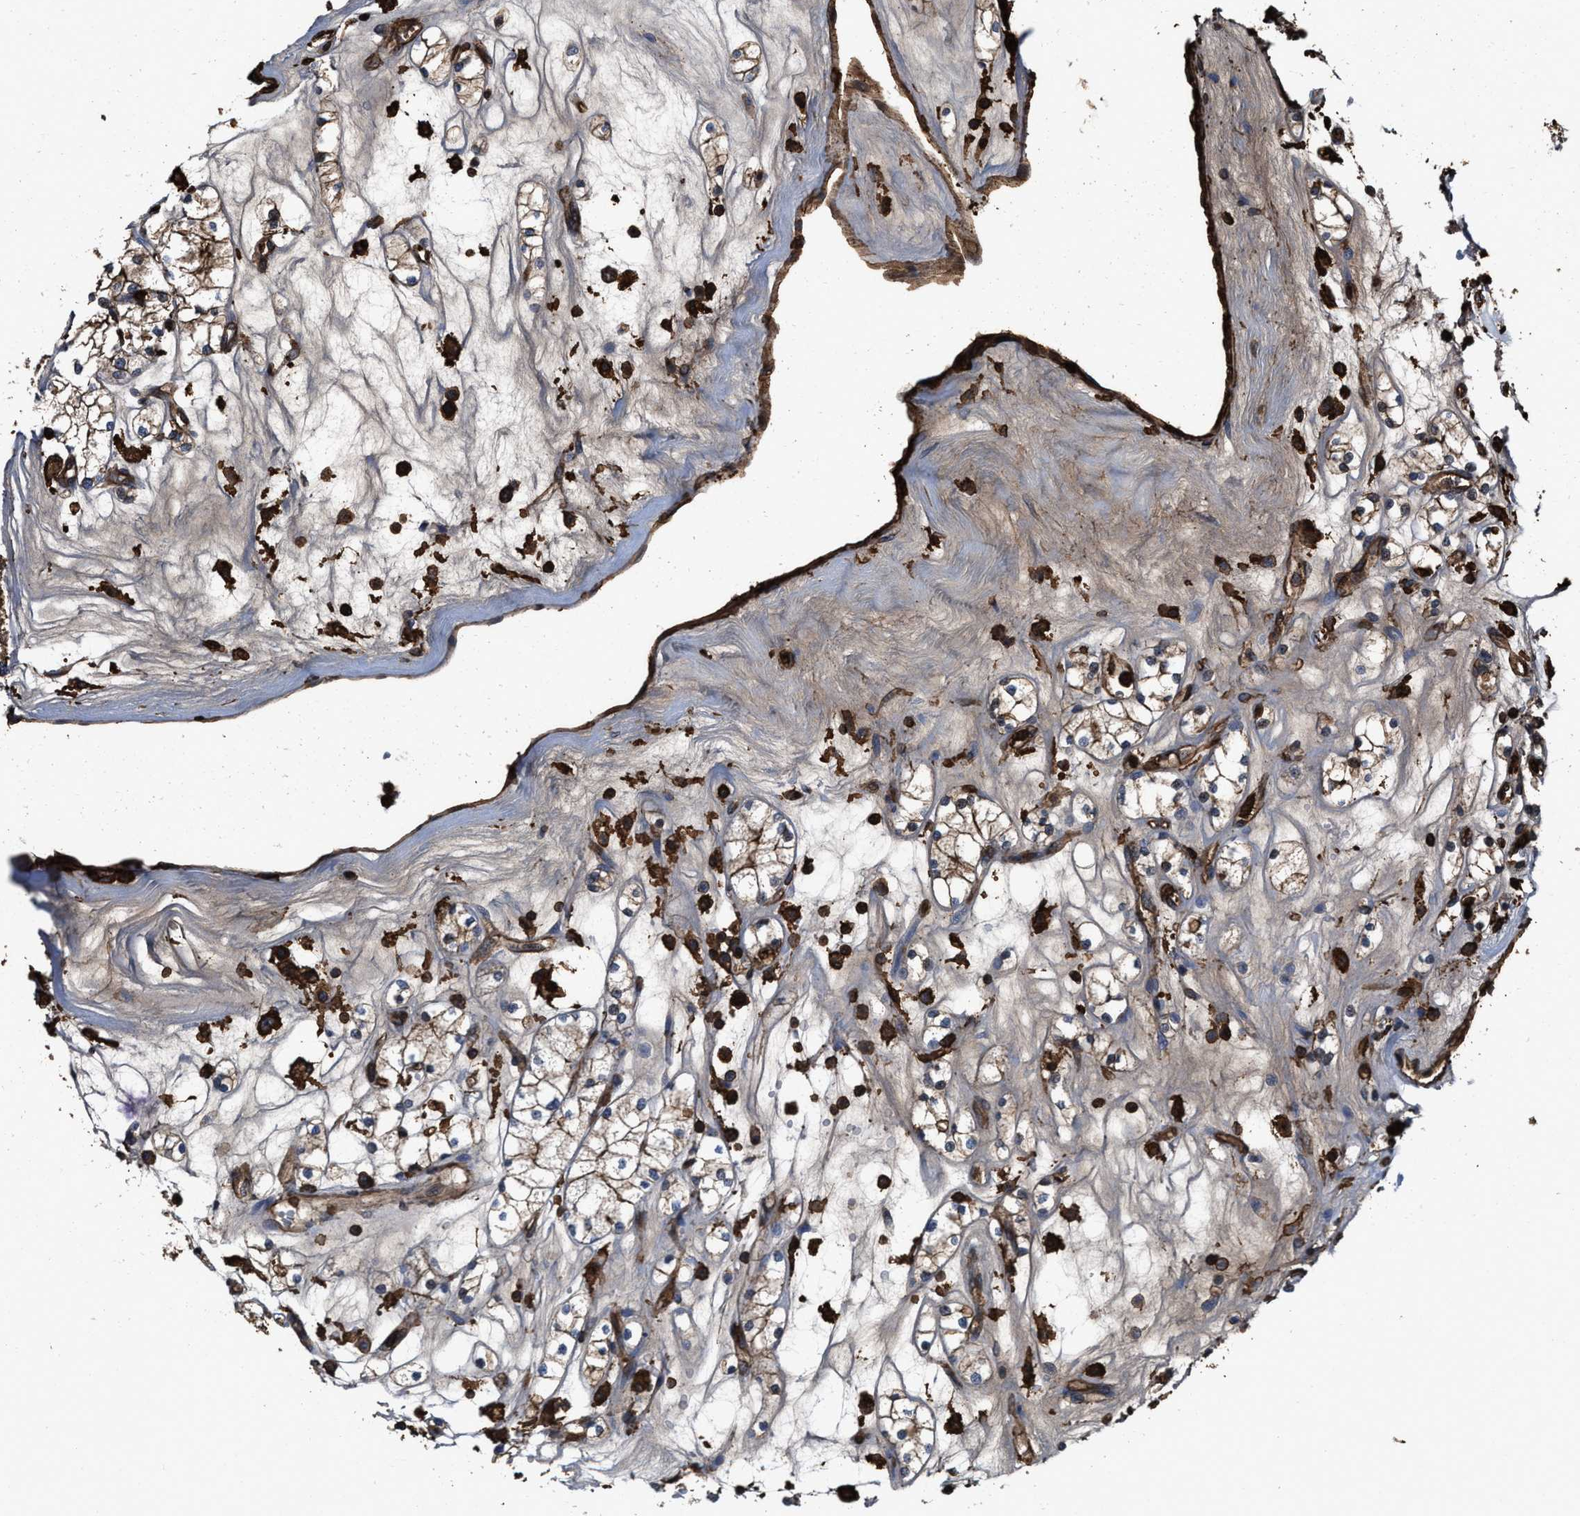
{"staining": {"intensity": "weak", "quantity": ">75%", "location": "cytoplasmic/membranous"}, "tissue": "renal cancer", "cell_type": "Tumor cells", "image_type": "cancer", "snomed": [{"axis": "morphology", "description": "Adenocarcinoma, NOS"}, {"axis": "topography", "description": "Kidney"}], "caption": "Approximately >75% of tumor cells in human renal adenocarcinoma exhibit weak cytoplasmic/membranous protein positivity as visualized by brown immunohistochemical staining.", "gene": "KBTBD2", "patient": {"sex": "male", "age": 77}}